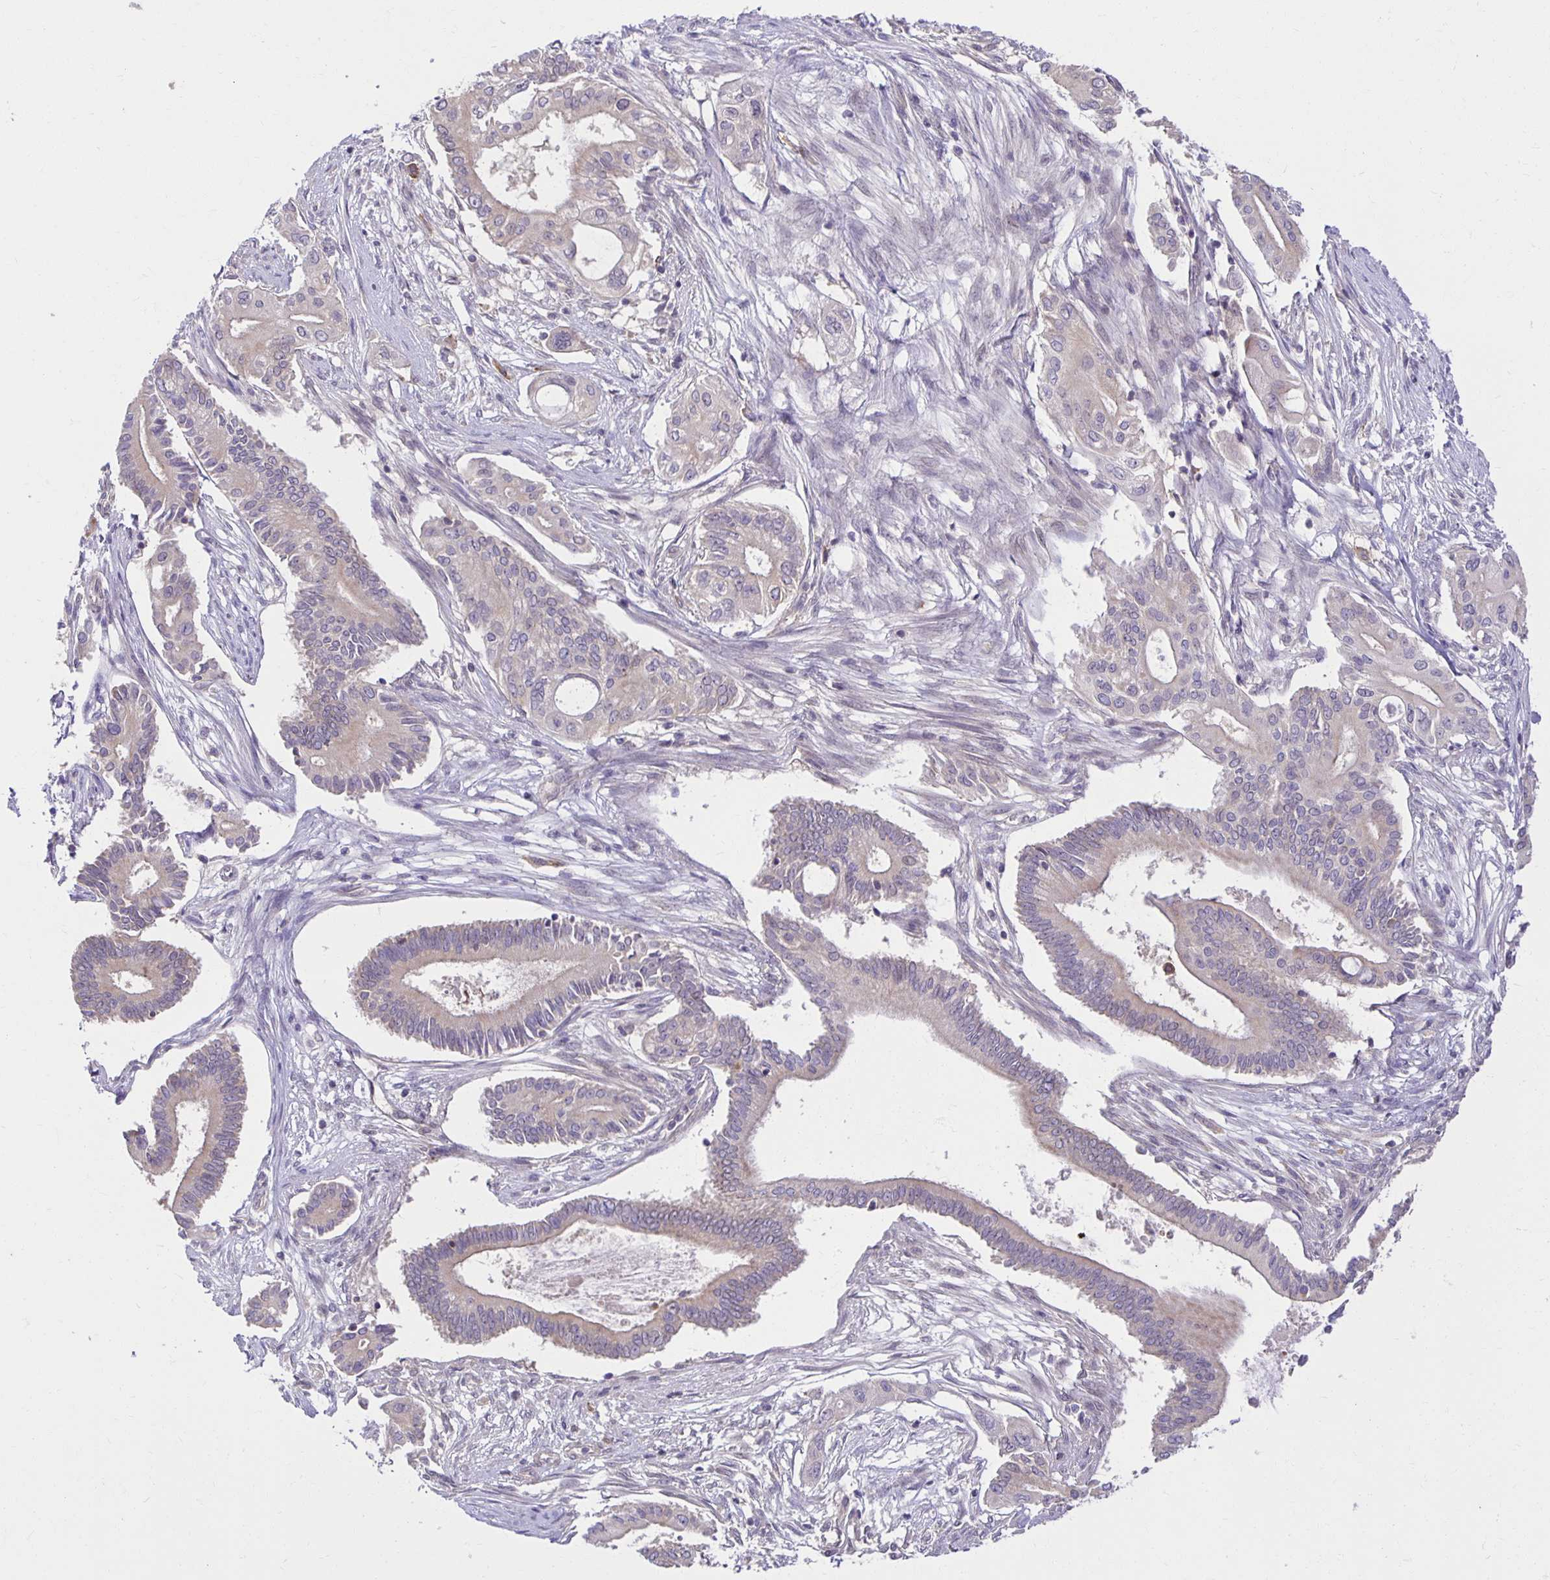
{"staining": {"intensity": "negative", "quantity": "none", "location": "none"}, "tissue": "pancreatic cancer", "cell_type": "Tumor cells", "image_type": "cancer", "snomed": [{"axis": "morphology", "description": "Adenocarcinoma, NOS"}, {"axis": "topography", "description": "Pancreas"}], "caption": "Tumor cells show no significant protein expression in pancreatic cancer.", "gene": "MIEN1", "patient": {"sex": "female", "age": 68}}